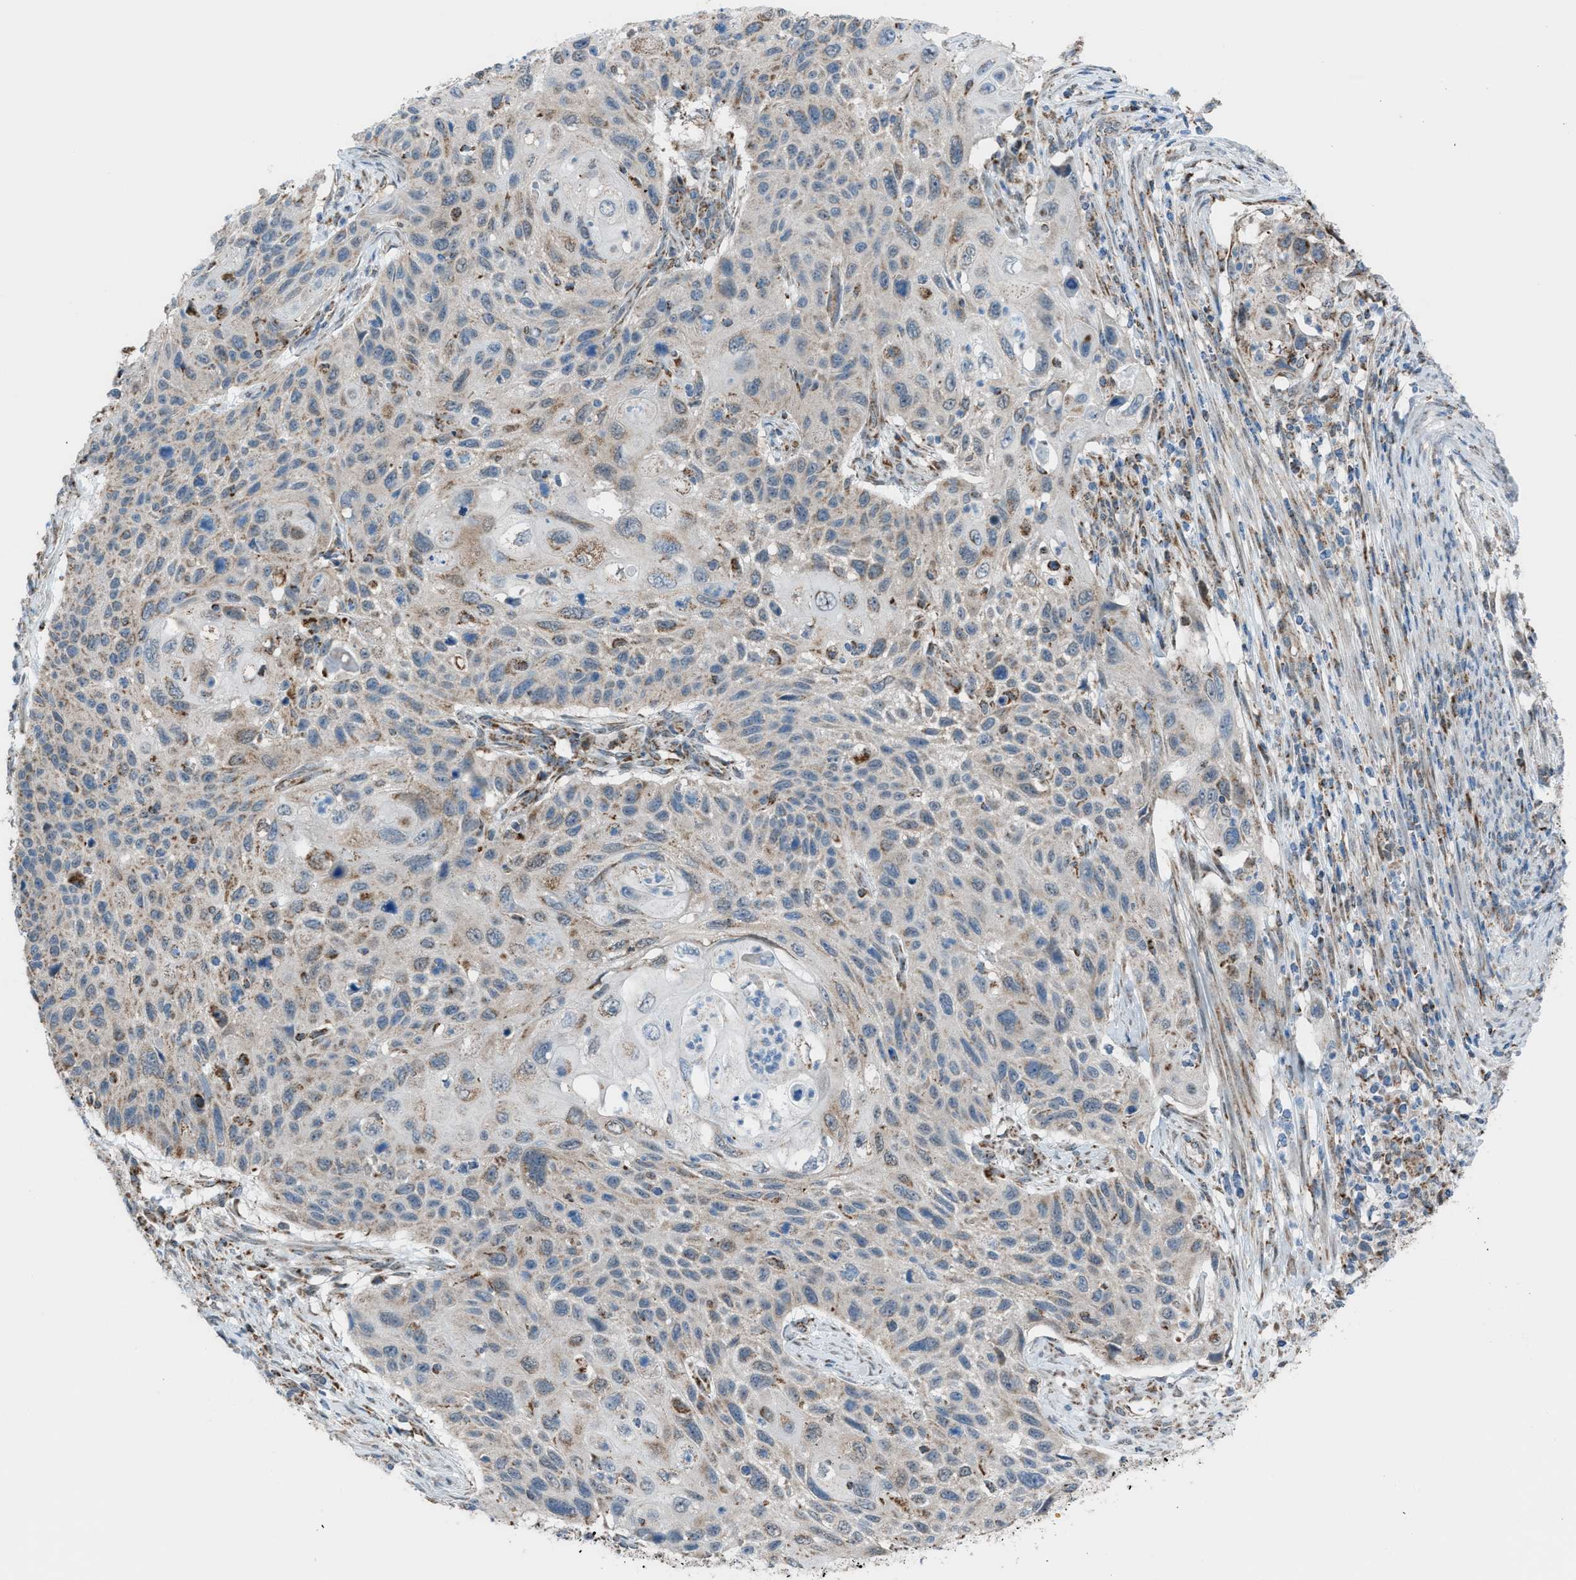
{"staining": {"intensity": "weak", "quantity": "<25%", "location": "cytoplasmic/membranous"}, "tissue": "cervical cancer", "cell_type": "Tumor cells", "image_type": "cancer", "snomed": [{"axis": "morphology", "description": "Squamous cell carcinoma, NOS"}, {"axis": "topography", "description": "Cervix"}], "caption": "Immunohistochemical staining of cervical cancer (squamous cell carcinoma) reveals no significant staining in tumor cells. (DAB (3,3'-diaminobenzidine) immunohistochemistry (IHC) visualized using brightfield microscopy, high magnification).", "gene": "SRM", "patient": {"sex": "female", "age": 70}}